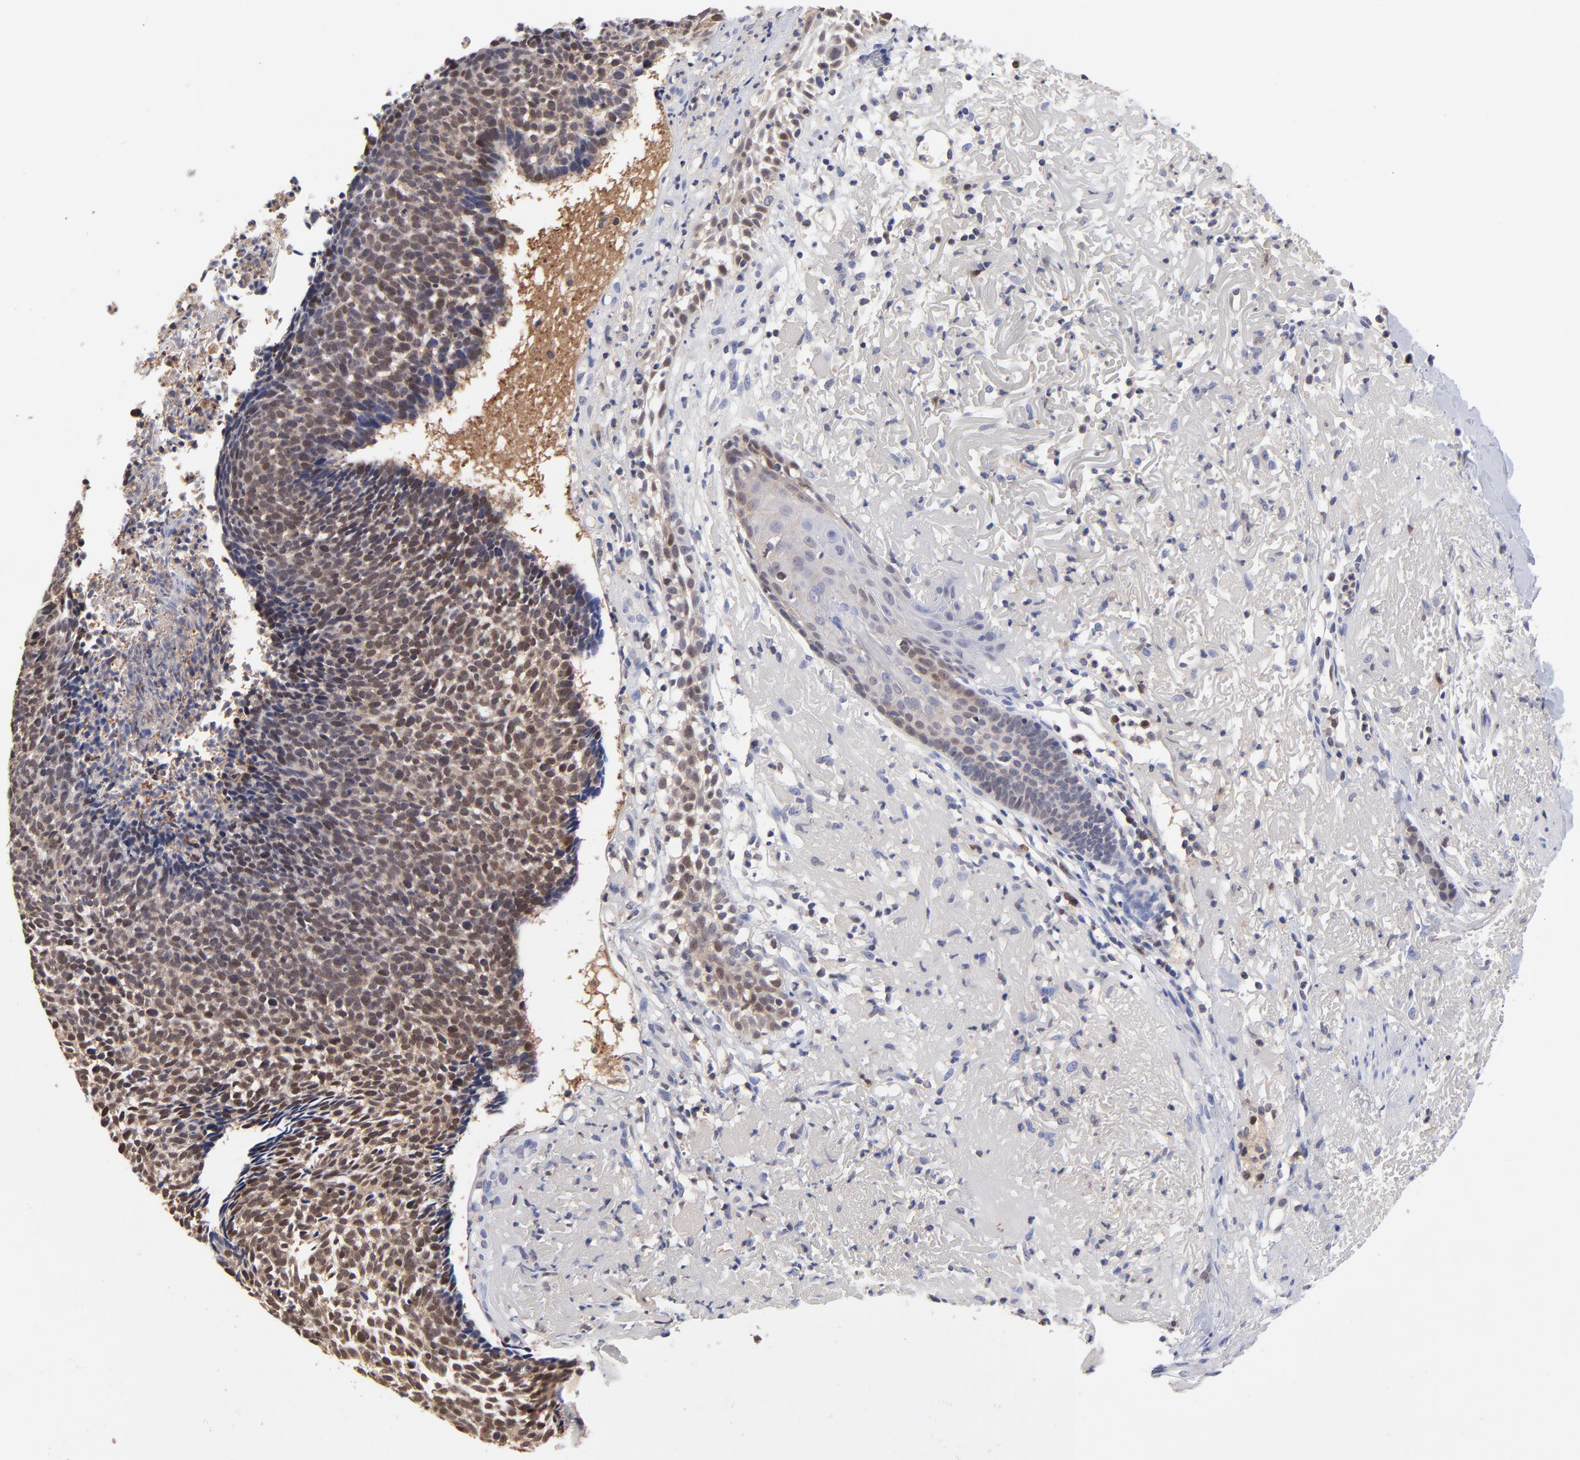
{"staining": {"intensity": "moderate", "quantity": ">75%", "location": "cytoplasmic/membranous,nuclear"}, "tissue": "skin cancer", "cell_type": "Tumor cells", "image_type": "cancer", "snomed": [{"axis": "morphology", "description": "Basal cell carcinoma"}, {"axis": "topography", "description": "Skin"}], "caption": "IHC (DAB (3,3'-diaminobenzidine)) staining of skin cancer (basal cell carcinoma) demonstrates moderate cytoplasmic/membranous and nuclear protein positivity in approximately >75% of tumor cells.", "gene": "DCTPP1", "patient": {"sex": "female", "age": 87}}